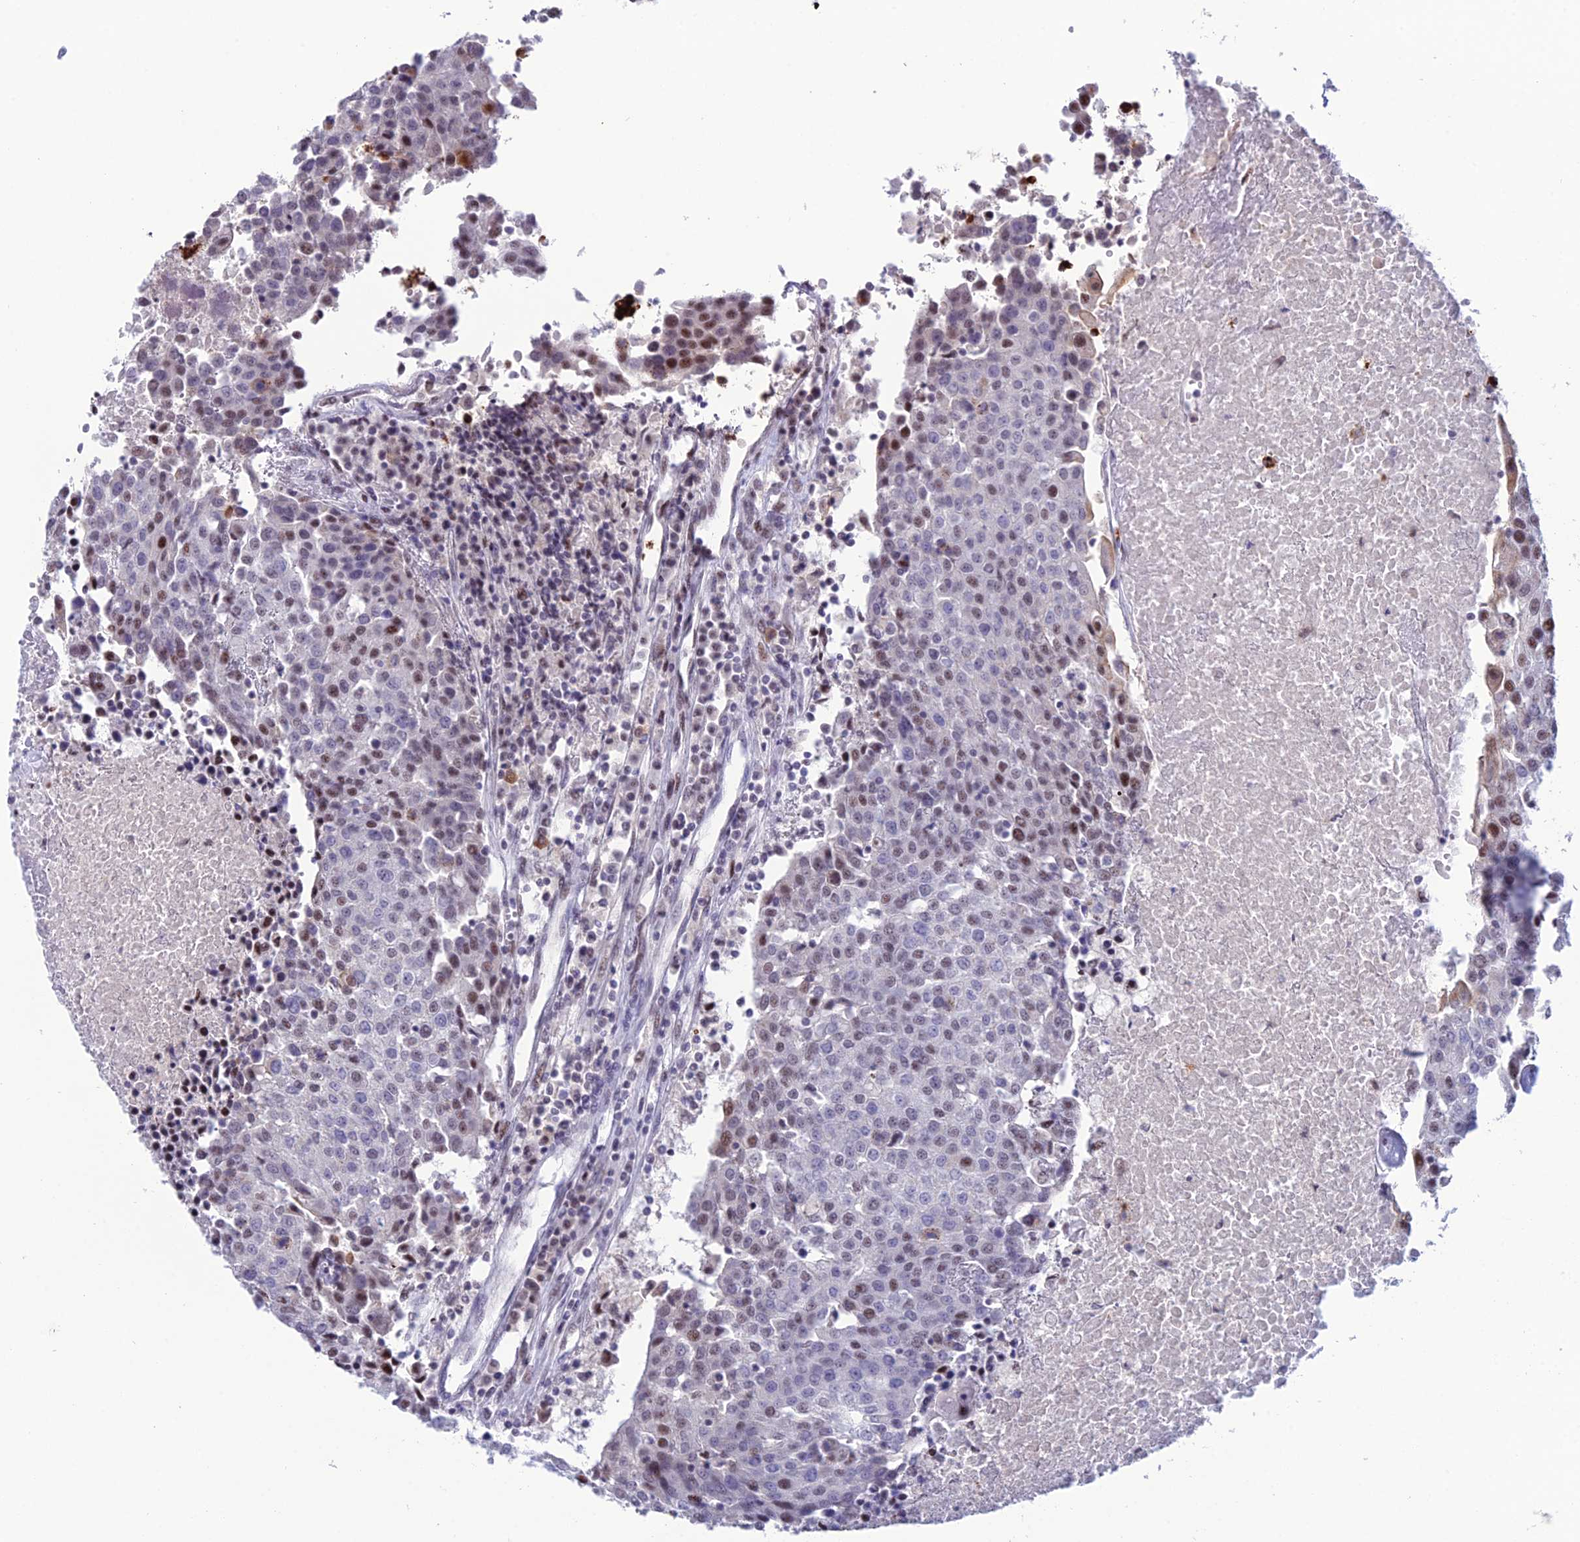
{"staining": {"intensity": "moderate", "quantity": "<25%", "location": "nuclear"}, "tissue": "urothelial cancer", "cell_type": "Tumor cells", "image_type": "cancer", "snomed": [{"axis": "morphology", "description": "Urothelial carcinoma, High grade"}, {"axis": "topography", "description": "Urinary bladder"}], "caption": "Protein staining of high-grade urothelial carcinoma tissue reveals moderate nuclear expression in approximately <25% of tumor cells.", "gene": "MFSD2B", "patient": {"sex": "female", "age": 85}}